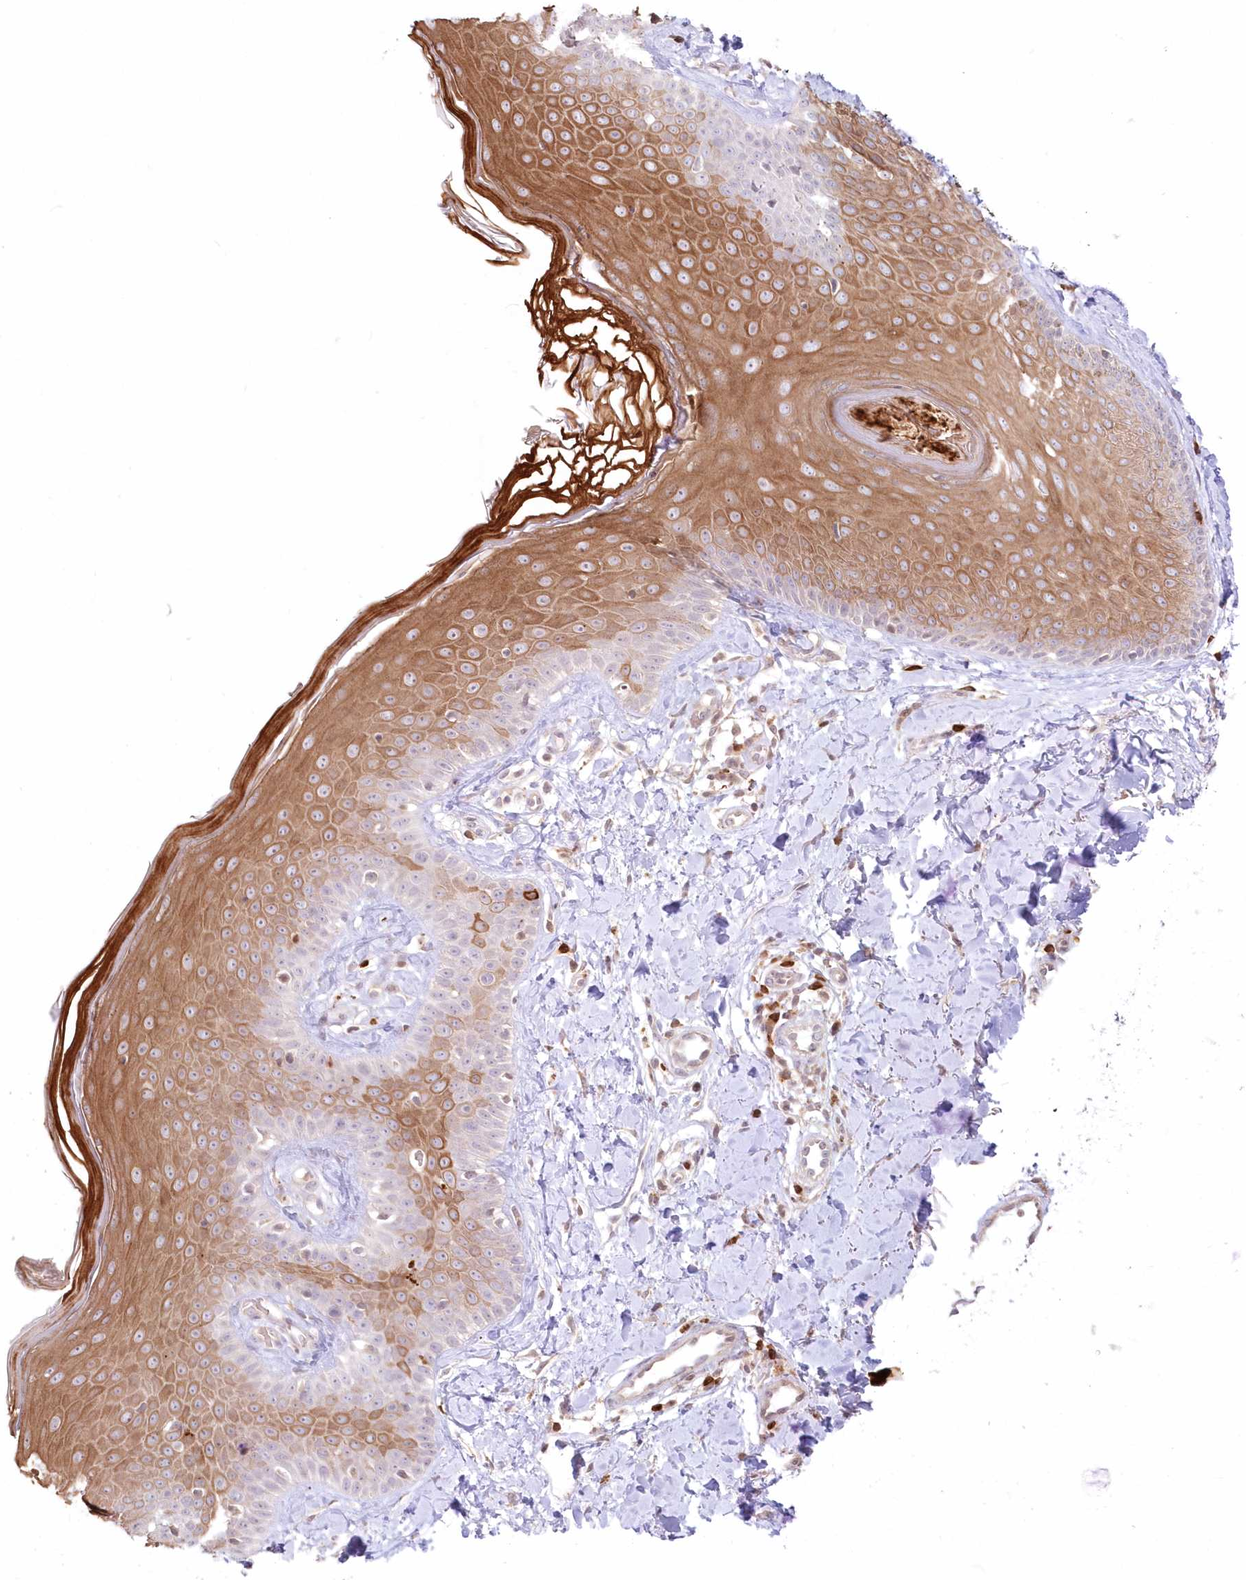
{"staining": {"intensity": "weak", "quantity": ">75%", "location": "cytoplasmic/membranous"}, "tissue": "skin", "cell_type": "Fibroblasts", "image_type": "normal", "snomed": [{"axis": "morphology", "description": "Normal tissue, NOS"}, {"axis": "topography", "description": "Skin"}], "caption": "A brown stain shows weak cytoplasmic/membranous staining of a protein in fibroblasts of unremarkable skin. Using DAB (brown) and hematoxylin (blue) stains, captured at high magnification using brightfield microscopy.", "gene": "MTMR3", "patient": {"sex": "male", "age": 52}}